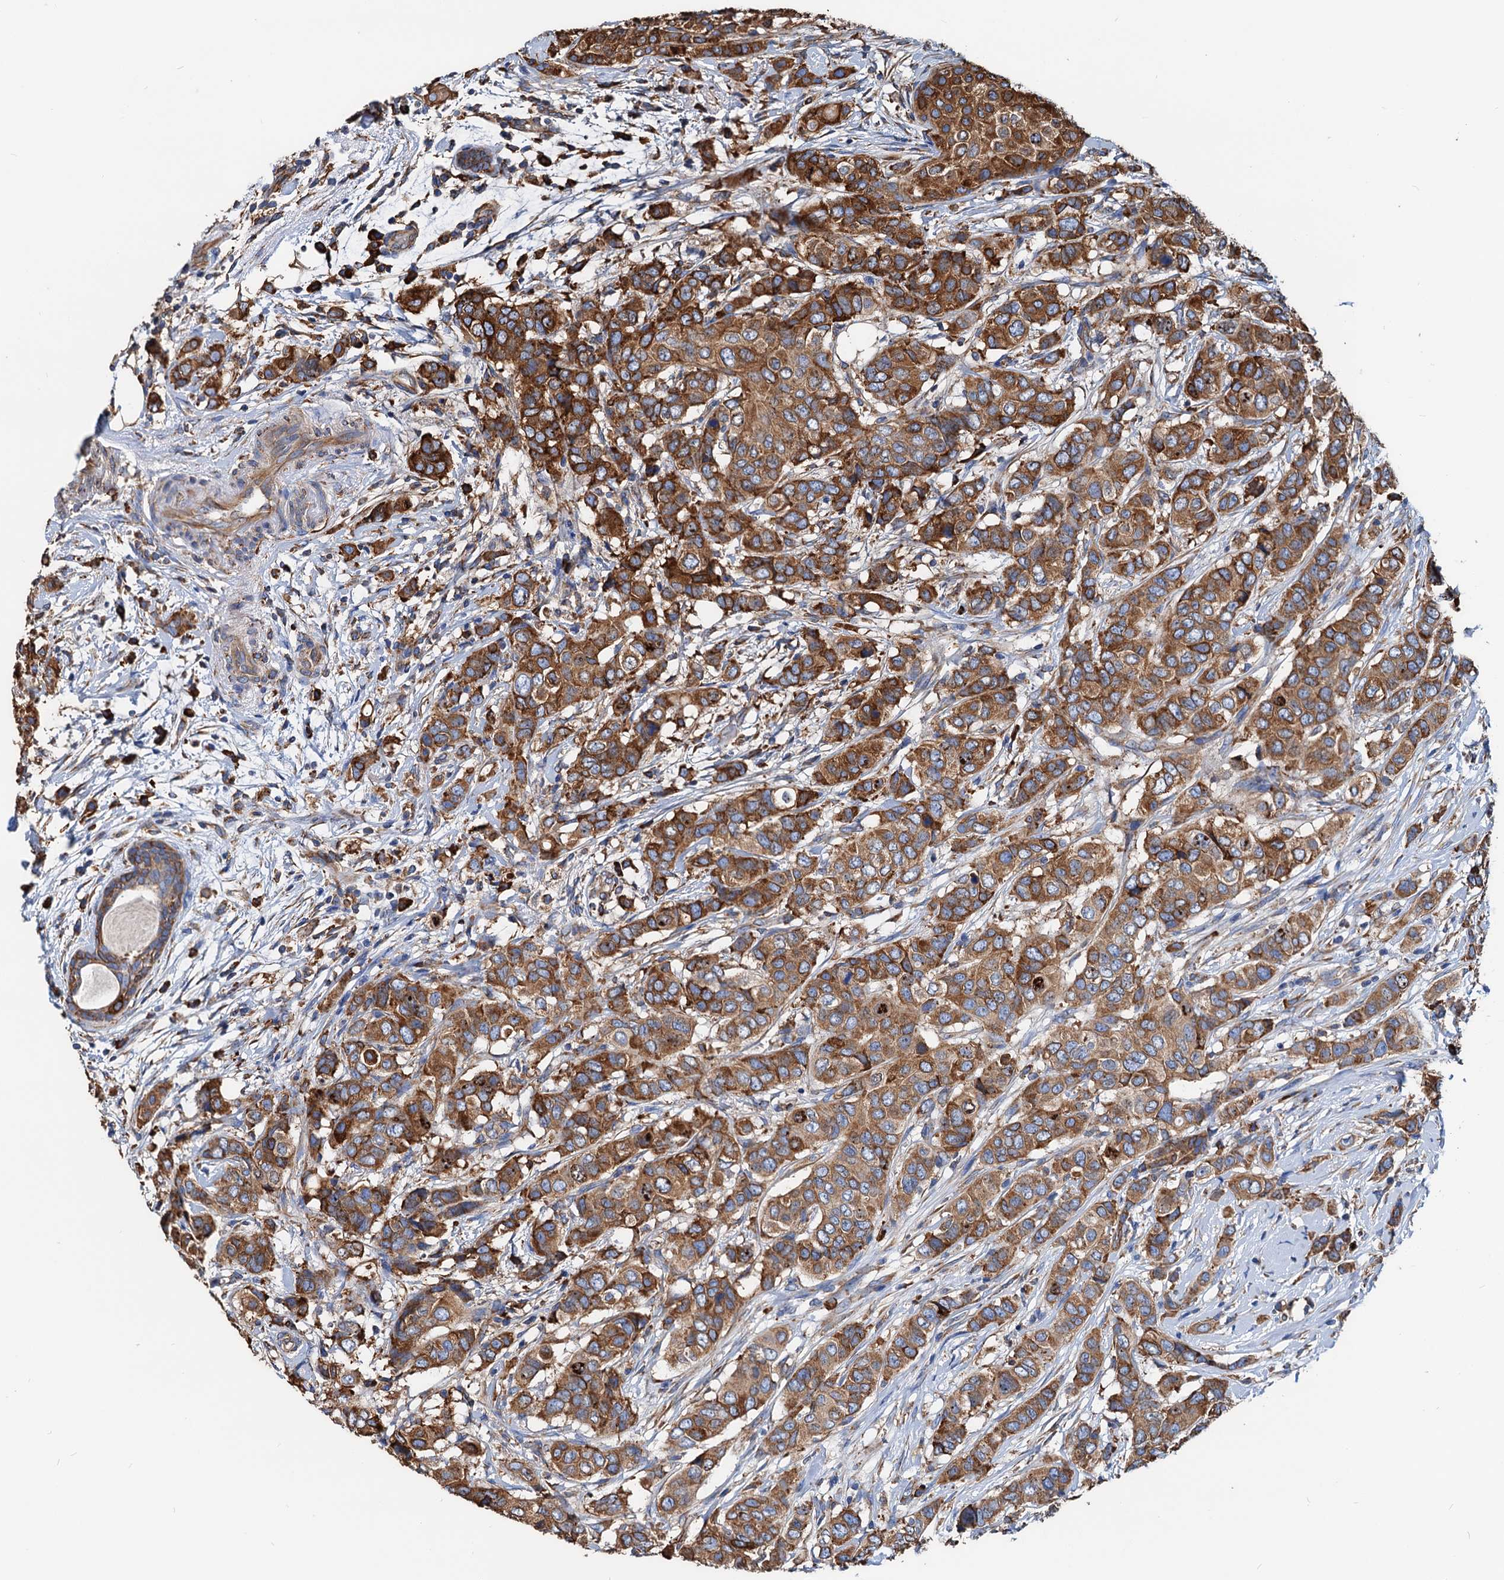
{"staining": {"intensity": "strong", "quantity": ">75%", "location": "cytoplasmic/membranous"}, "tissue": "breast cancer", "cell_type": "Tumor cells", "image_type": "cancer", "snomed": [{"axis": "morphology", "description": "Lobular carcinoma"}, {"axis": "topography", "description": "Breast"}], "caption": "There is high levels of strong cytoplasmic/membranous expression in tumor cells of breast cancer, as demonstrated by immunohistochemical staining (brown color).", "gene": "HSPA5", "patient": {"sex": "female", "age": 51}}